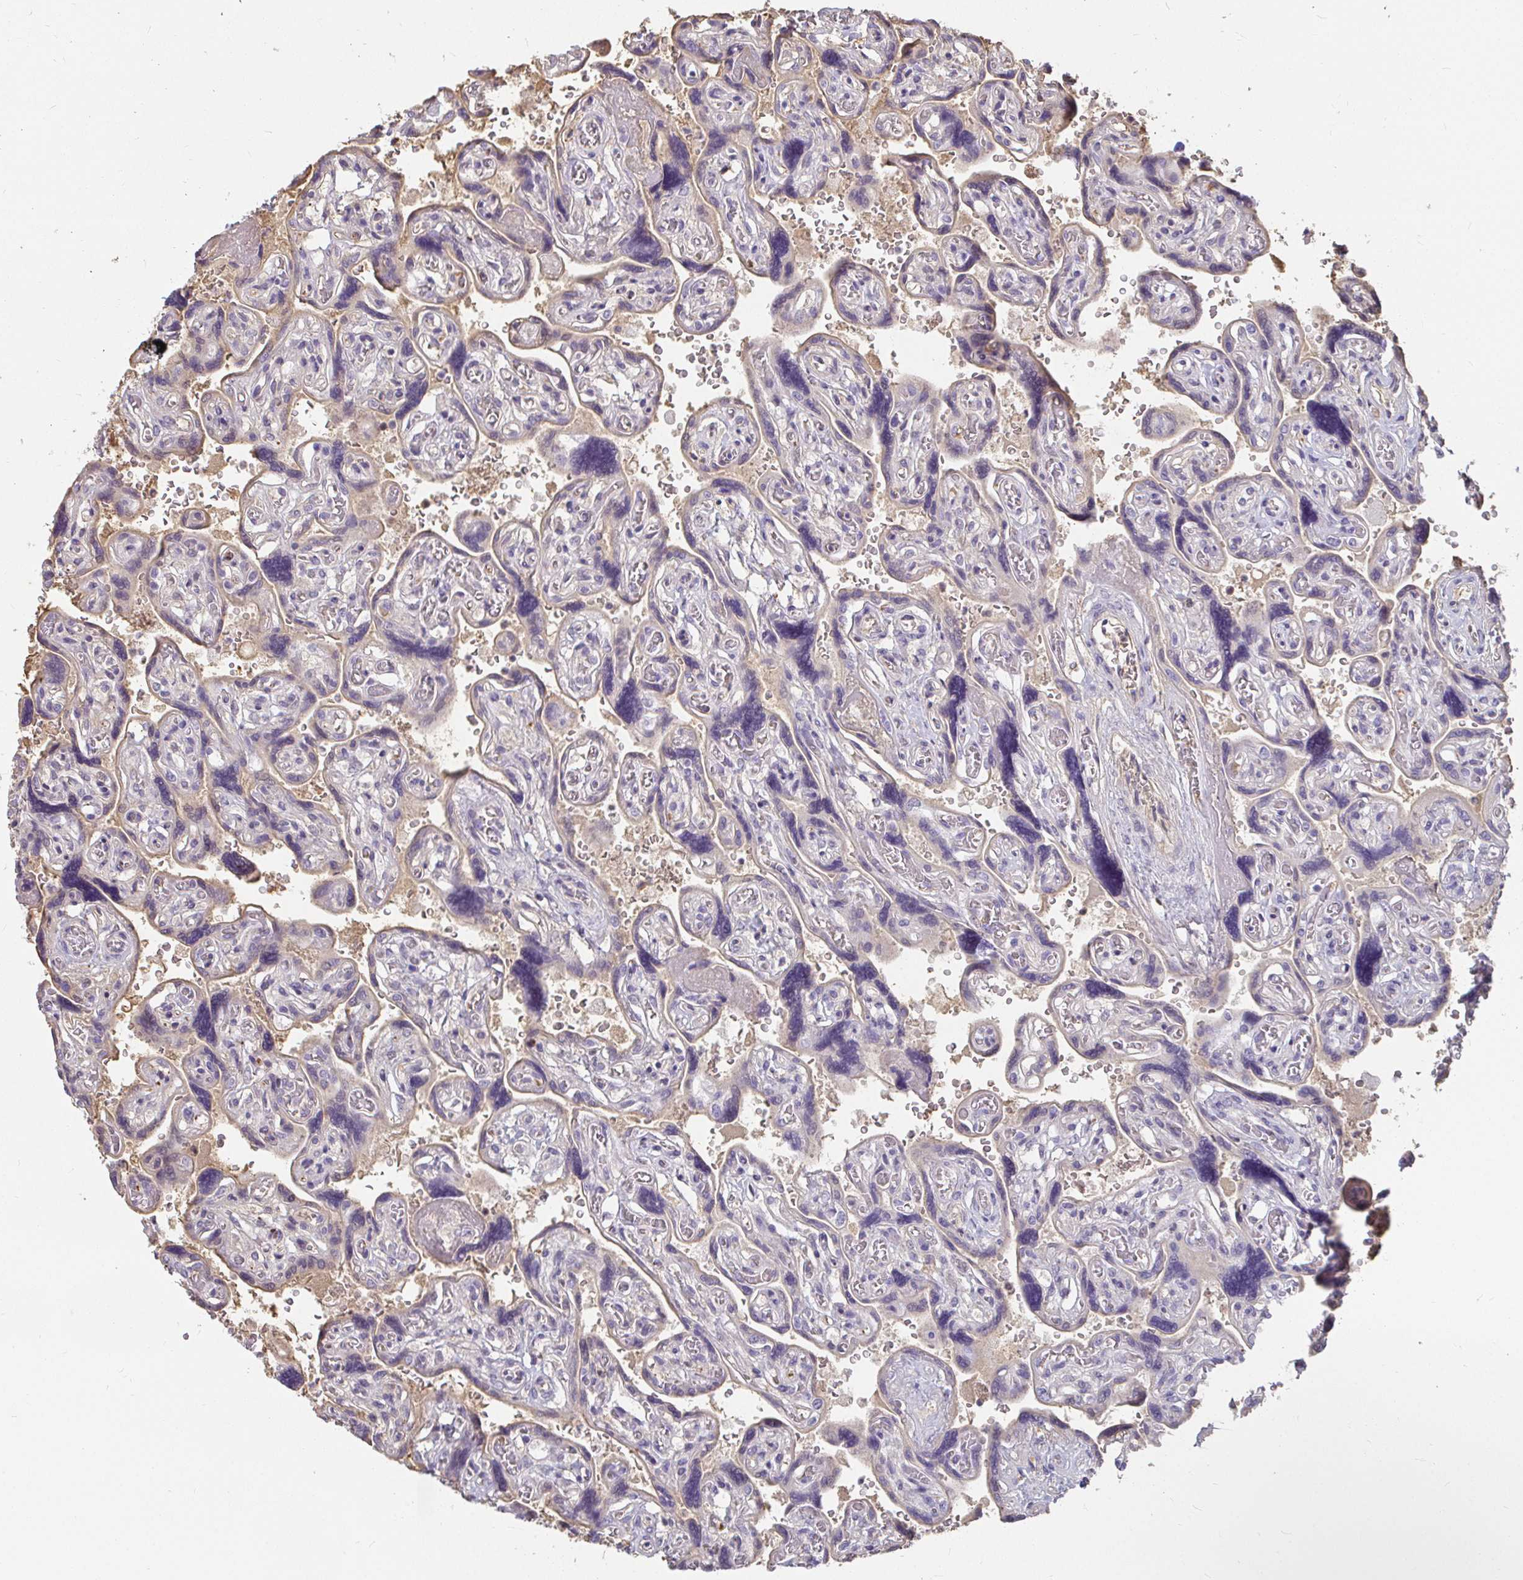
{"staining": {"intensity": "negative", "quantity": "none", "location": "none"}, "tissue": "placenta", "cell_type": "Decidual cells", "image_type": "normal", "snomed": [{"axis": "morphology", "description": "Normal tissue, NOS"}, {"axis": "topography", "description": "Placenta"}], "caption": "High power microscopy histopathology image of an immunohistochemistry (IHC) photomicrograph of unremarkable placenta, revealing no significant expression in decidual cells. (Immunohistochemistry, brightfield microscopy, high magnification).", "gene": "LOXL4", "patient": {"sex": "female", "age": 32}}